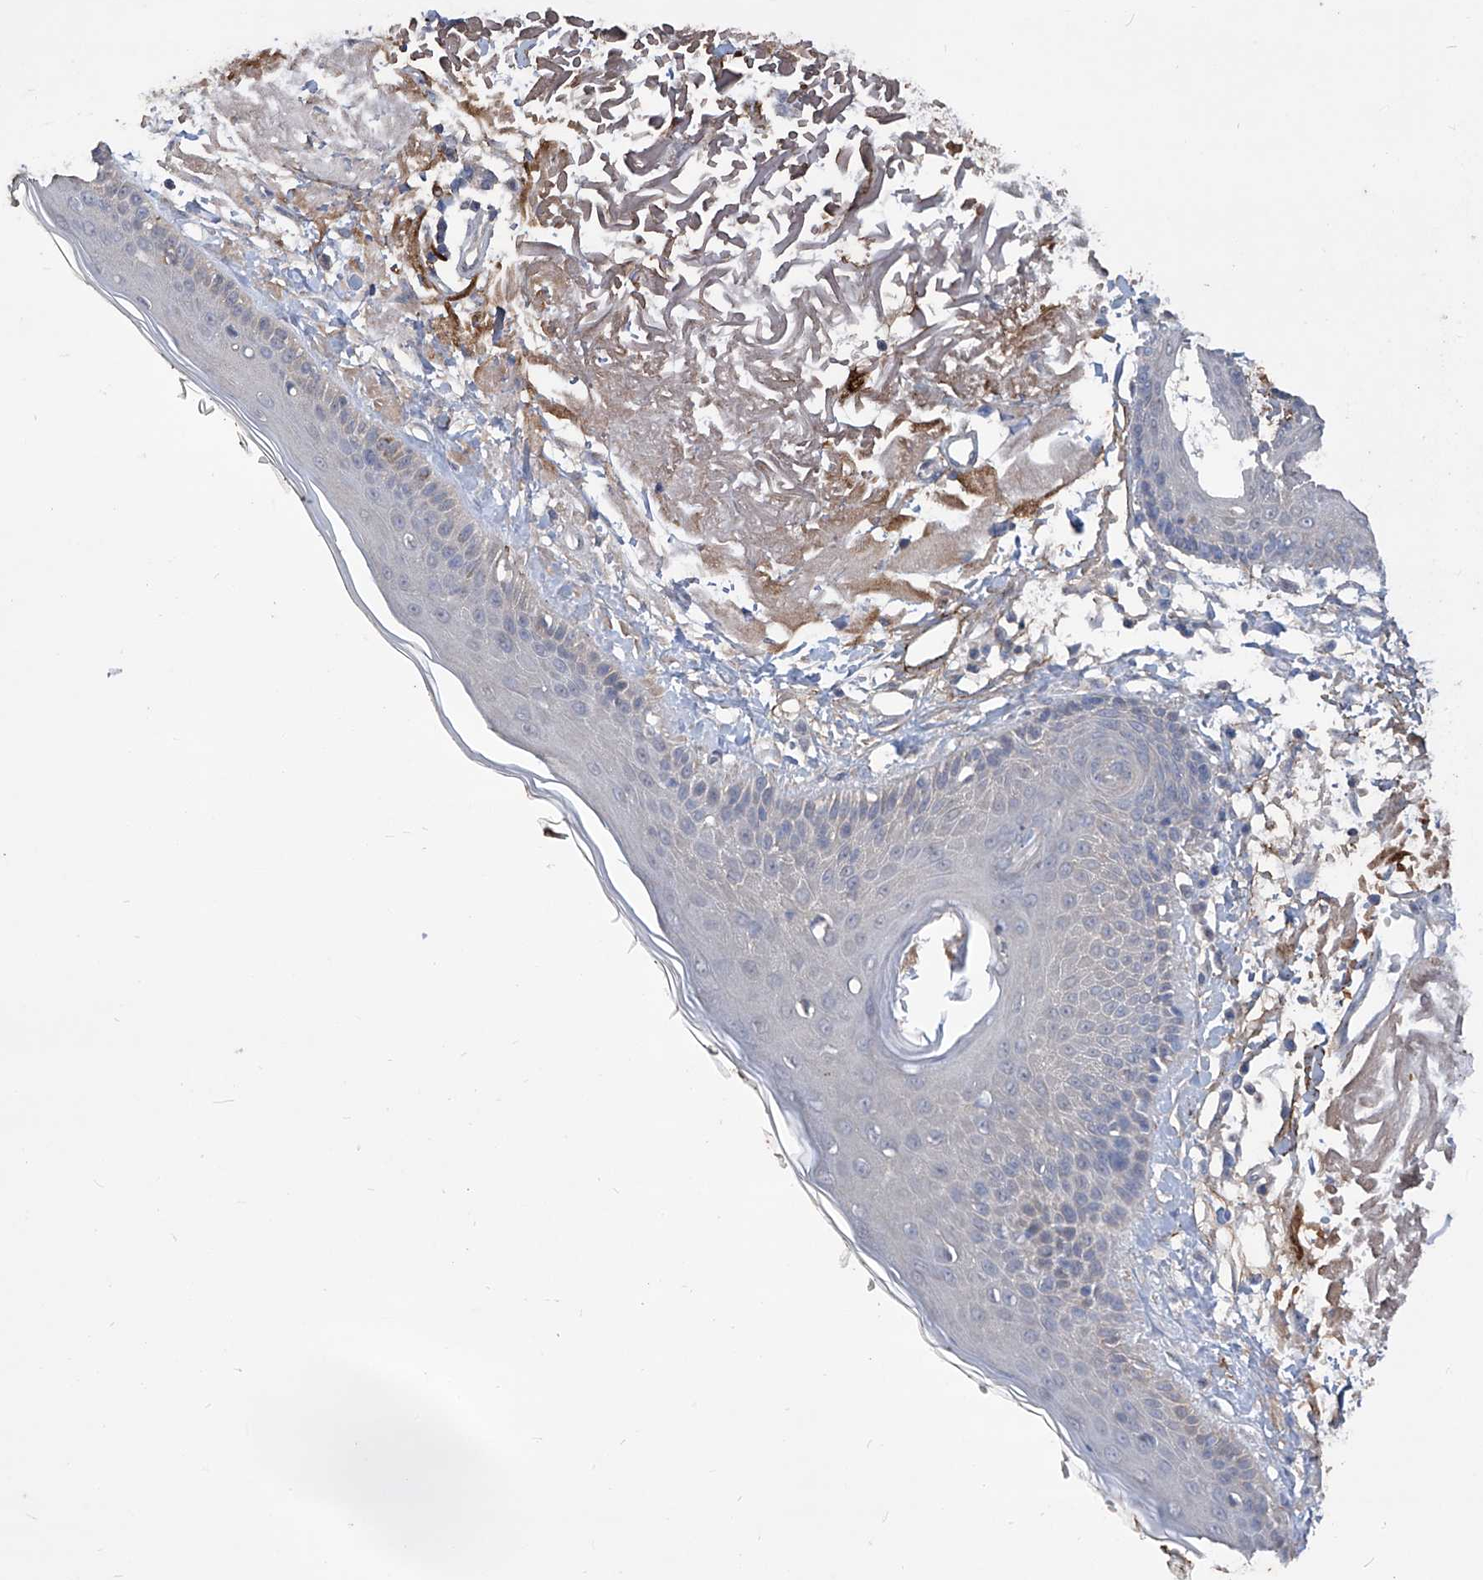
{"staining": {"intensity": "moderate", "quantity": ">75%", "location": "cytoplasmic/membranous"}, "tissue": "skin", "cell_type": "Fibroblasts", "image_type": "normal", "snomed": [{"axis": "morphology", "description": "Normal tissue, NOS"}, {"axis": "topography", "description": "Skin"}, {"axis": "topography", "description": "Skeletal muscle"}], "caption": "Immunohistochemical staining of benign human skin demonstrates medium levels of moderate cytoplasmic/membranous expression in about >75% of fibroblasts. (Stains: DAB (3,3'-diaminobenzidine) in brown, nuclei in blue, Microscopy: brightfield microscopy at high magnification).", "gene": "TXNIP", "patient": {"sex": "male", "age": 83}}